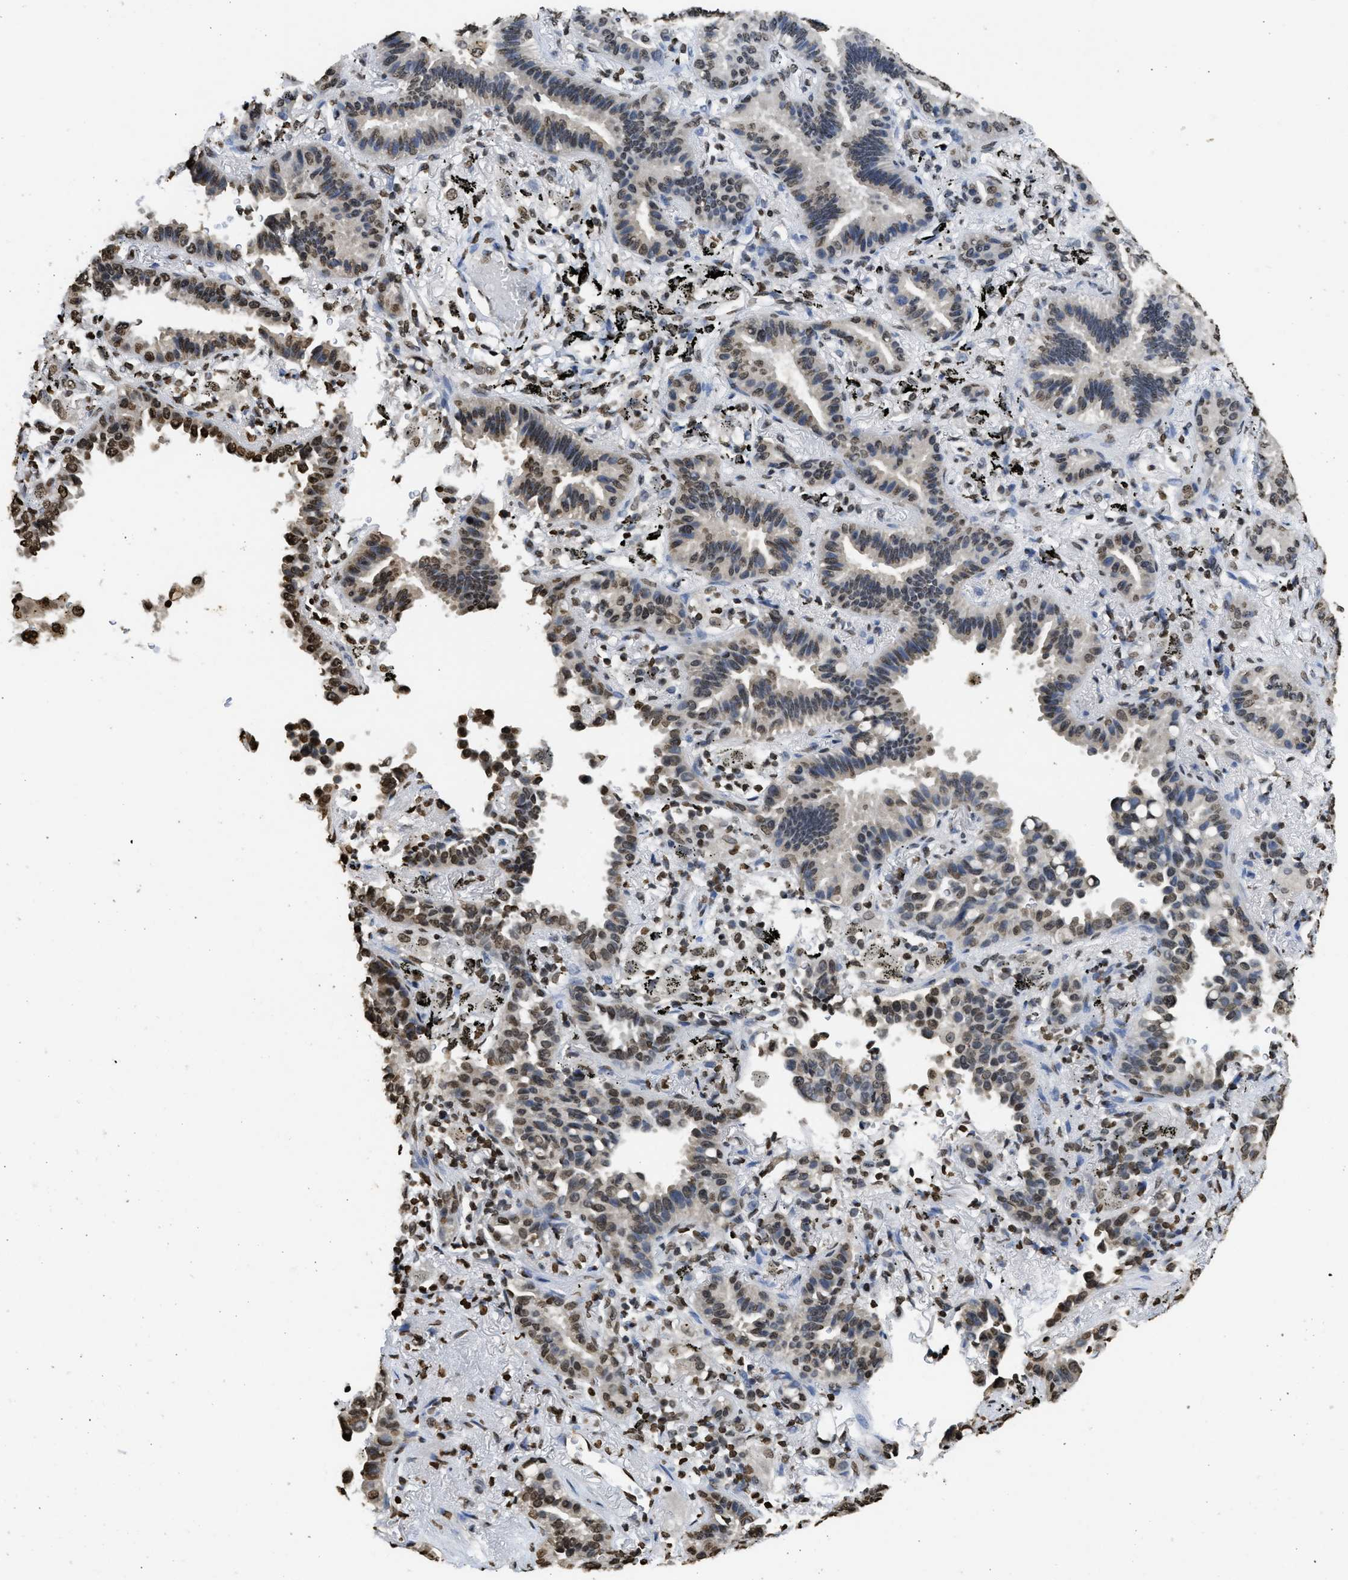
{"staining": {"intensity": "moderate", "quantity": "25%-75%", "location": "nuclear"}, "tissue": "lung cancer", "cell_type": "Tumor cells", "image_type": "cancer", "snomed": [{"axis": "morphology", "description": "Normal tissue, NOS"}, {"axis": "morphology", "description": "Adenocarcinoma, NOS"}, {"axis": "topography", "description": "Lung"}], "caption": "A micrograph of lung cancer (adenocarcinoma) stained for a protein shows moderate nuclear brown staining in tumor cells.", "gene": "RRAGC", "patient": {"sex": "male", "age": 59}}